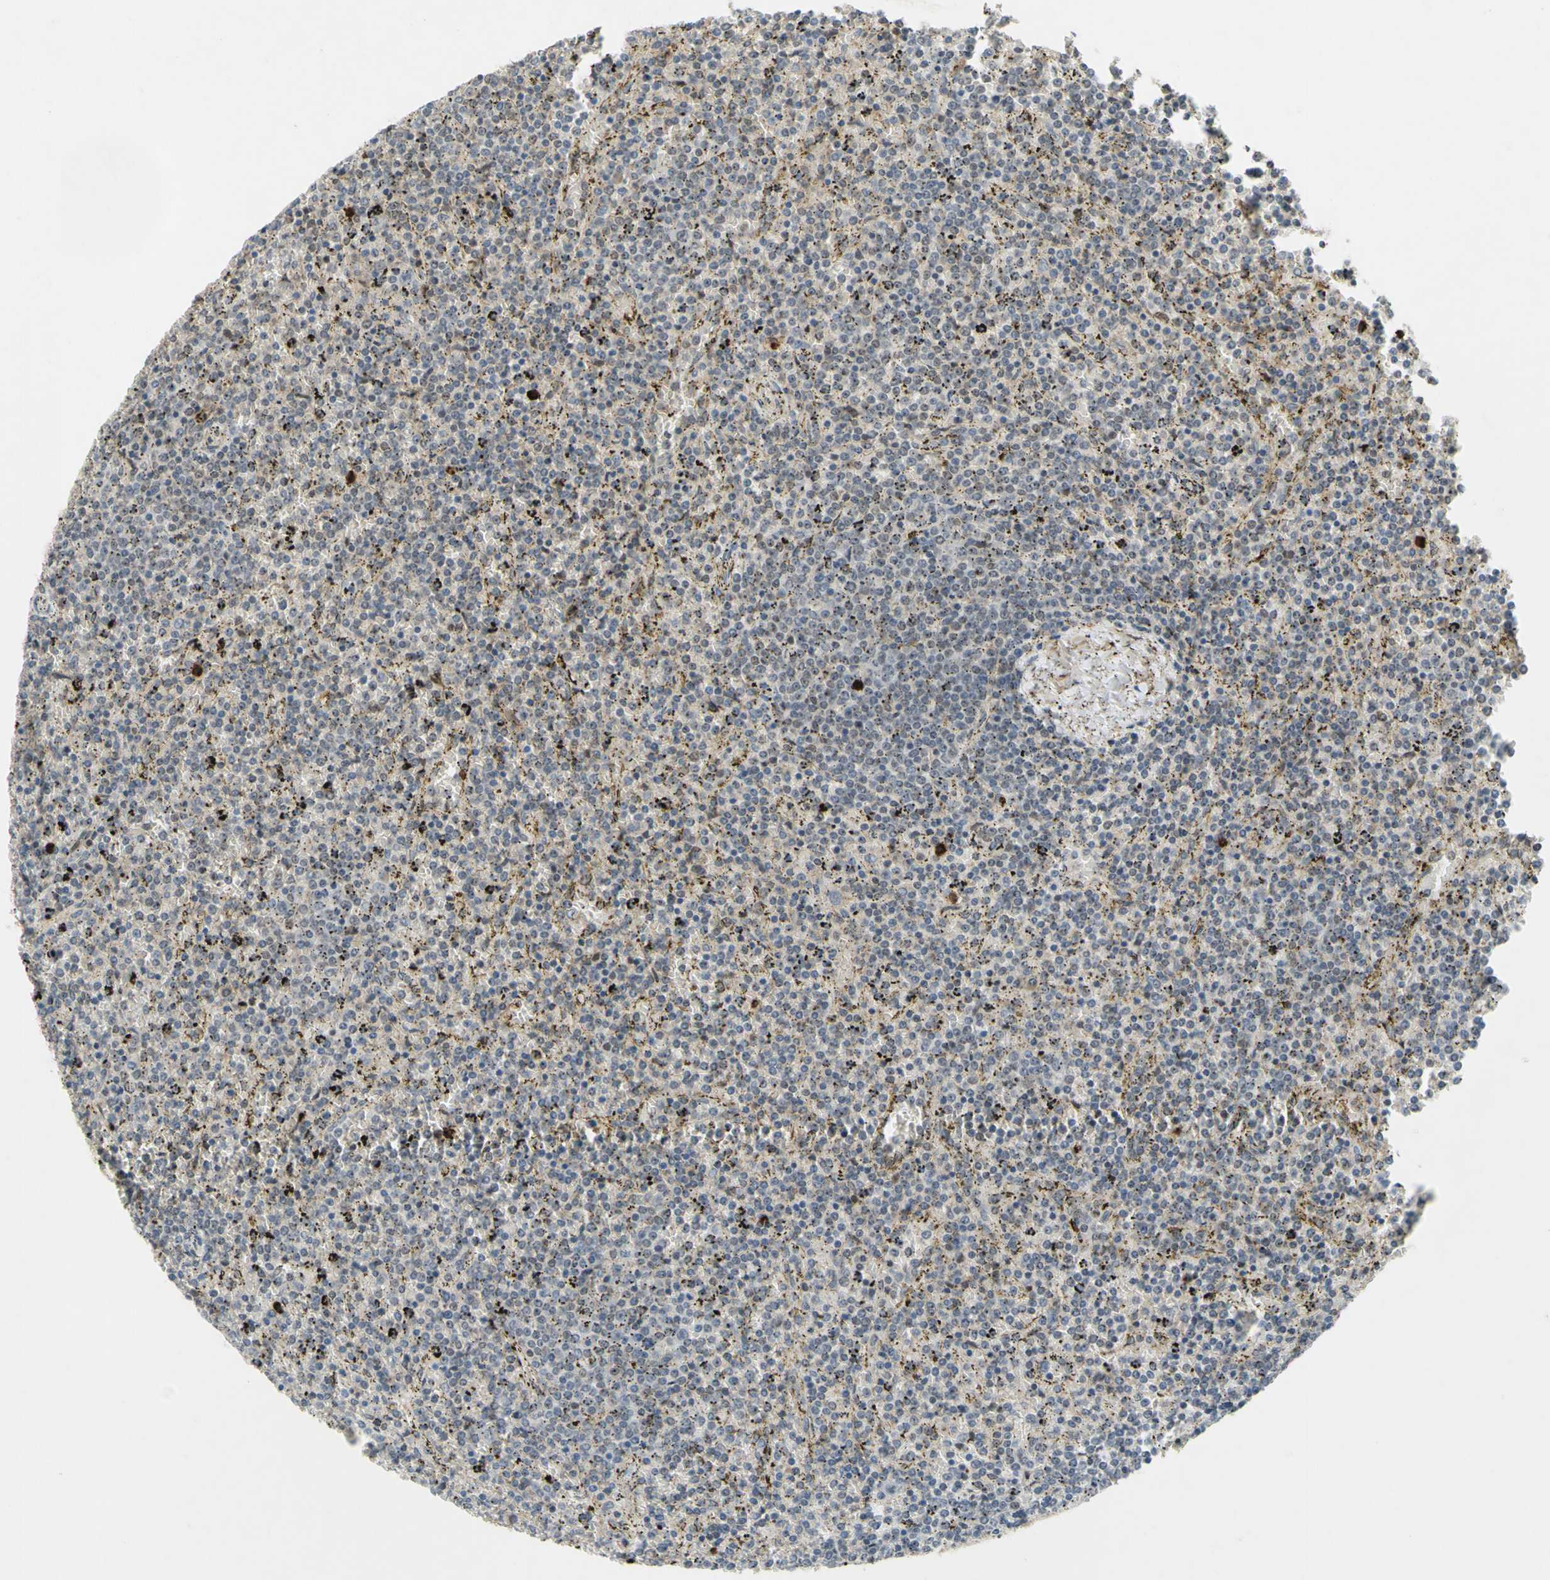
{"staining": {"intensity": "negative", "quantity": "none", "location": "none"}, "tissue": "lymphoma", "cell_type": "Tumor cells", "image_type": "cancer", "snomed": [{"axis": "morphology", "description": "Malignant lymphoma, non-Hodgkin's type, Low grade"}, {"axis": "topography", "description": "Spleen"}], "caption": "Malignant lymphoma, non-Hodgkin's type (low-grade) was stained to show a protein in brown. There is no significant positivity in tumor cells.", "gene": "ALK", "patient": {"sex": "female", "age": 77}}